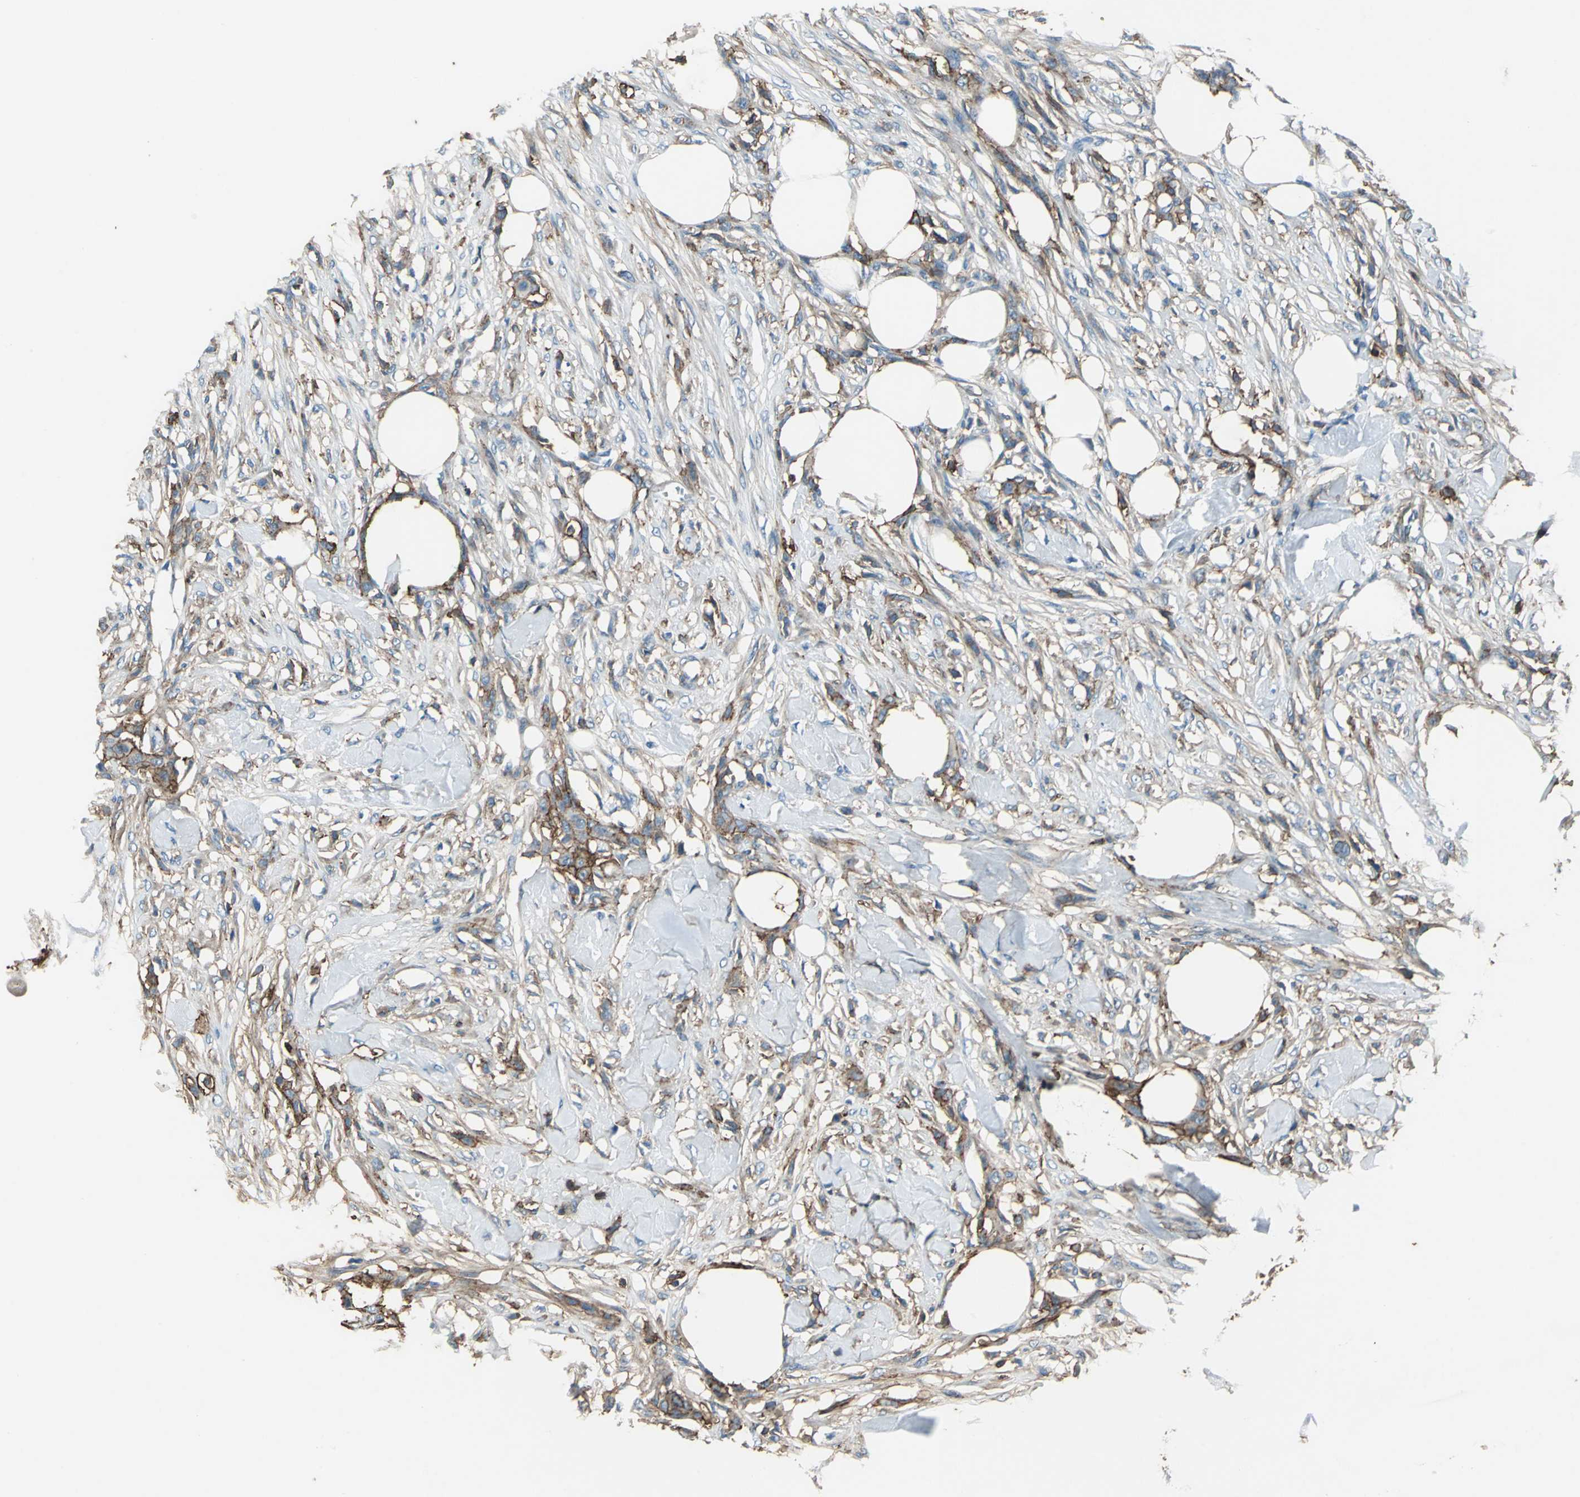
{"staining": {"intensity": "strong", "quantity": ">75%", "location": "cytoplasmic/membranous"}, "tissue": "skin cancer", "cell_type": "Tumor cells", "image_type": "cancer", "snomed": [{"axis": "morphology", "description": "Normal tissue, NOS"}, {"axis": "morphology", "description": "Squamous cell carcinoma, NOS"}, {"axis": "topography", "description": "Skin"}], "caption": "A micrograph showing strong cytoplasmic/membranous expression in about >75% of tumor cells in skin cancer, as visualized by brown immunohistochemical staining.", "gene": "CD44", "patient": {"sex": "female", "age": 59}}